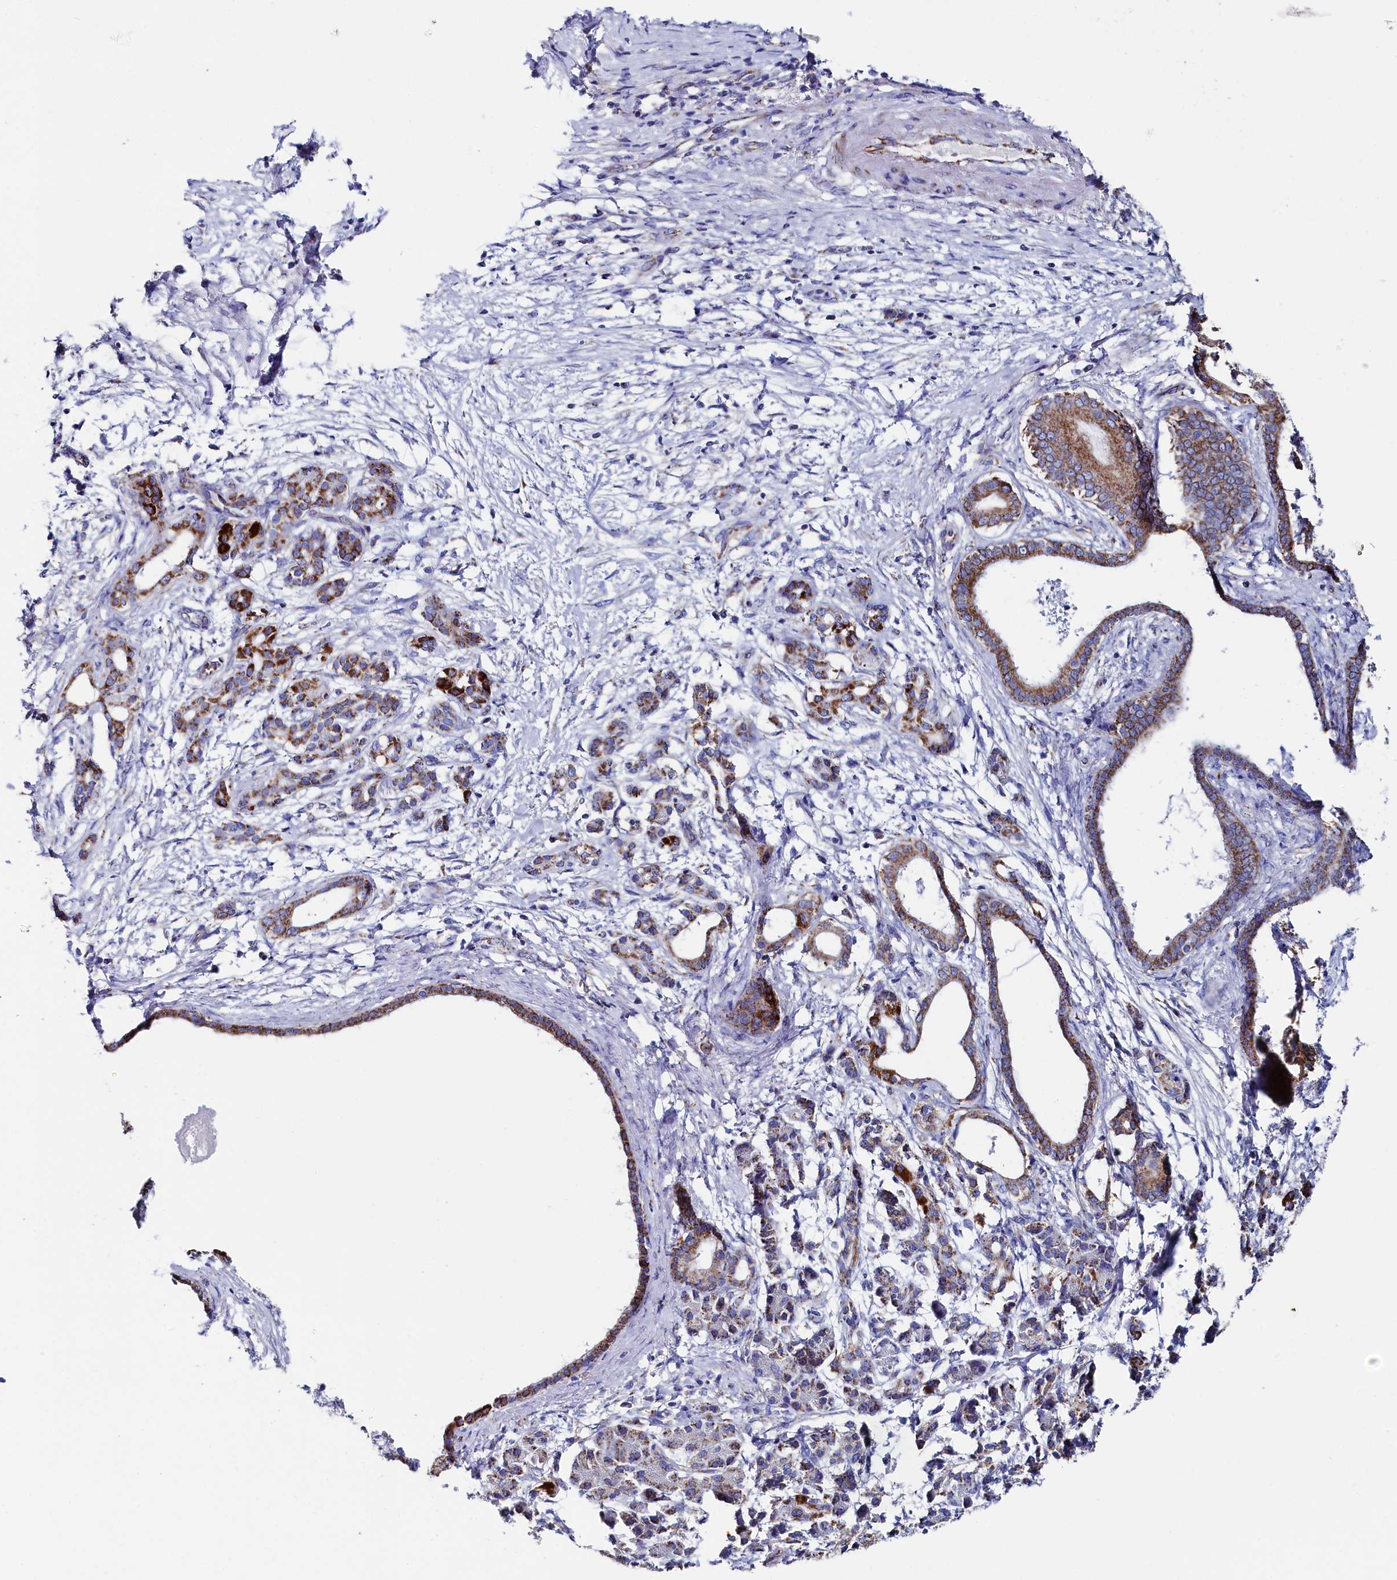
{"staining": {"intensity": "strong", "quantity": "25%-75%", "location": "cytoplasmic/membranous"}, "tissue": "pancreatic cancer", "cell_type": "Tumor cells", "image_type": "cancer", "snomed": [{"axis": "morphology", "description": "Adenocarcinoma, NOS"}, {"axis": "topography", "description": "Pancreas"}], "caption": "Human pancreatic cancer stained with a protein marker shows strong staining in tumor cells.", "gene": "MMAB", "patient": {"sex": "female", "age": 55}}